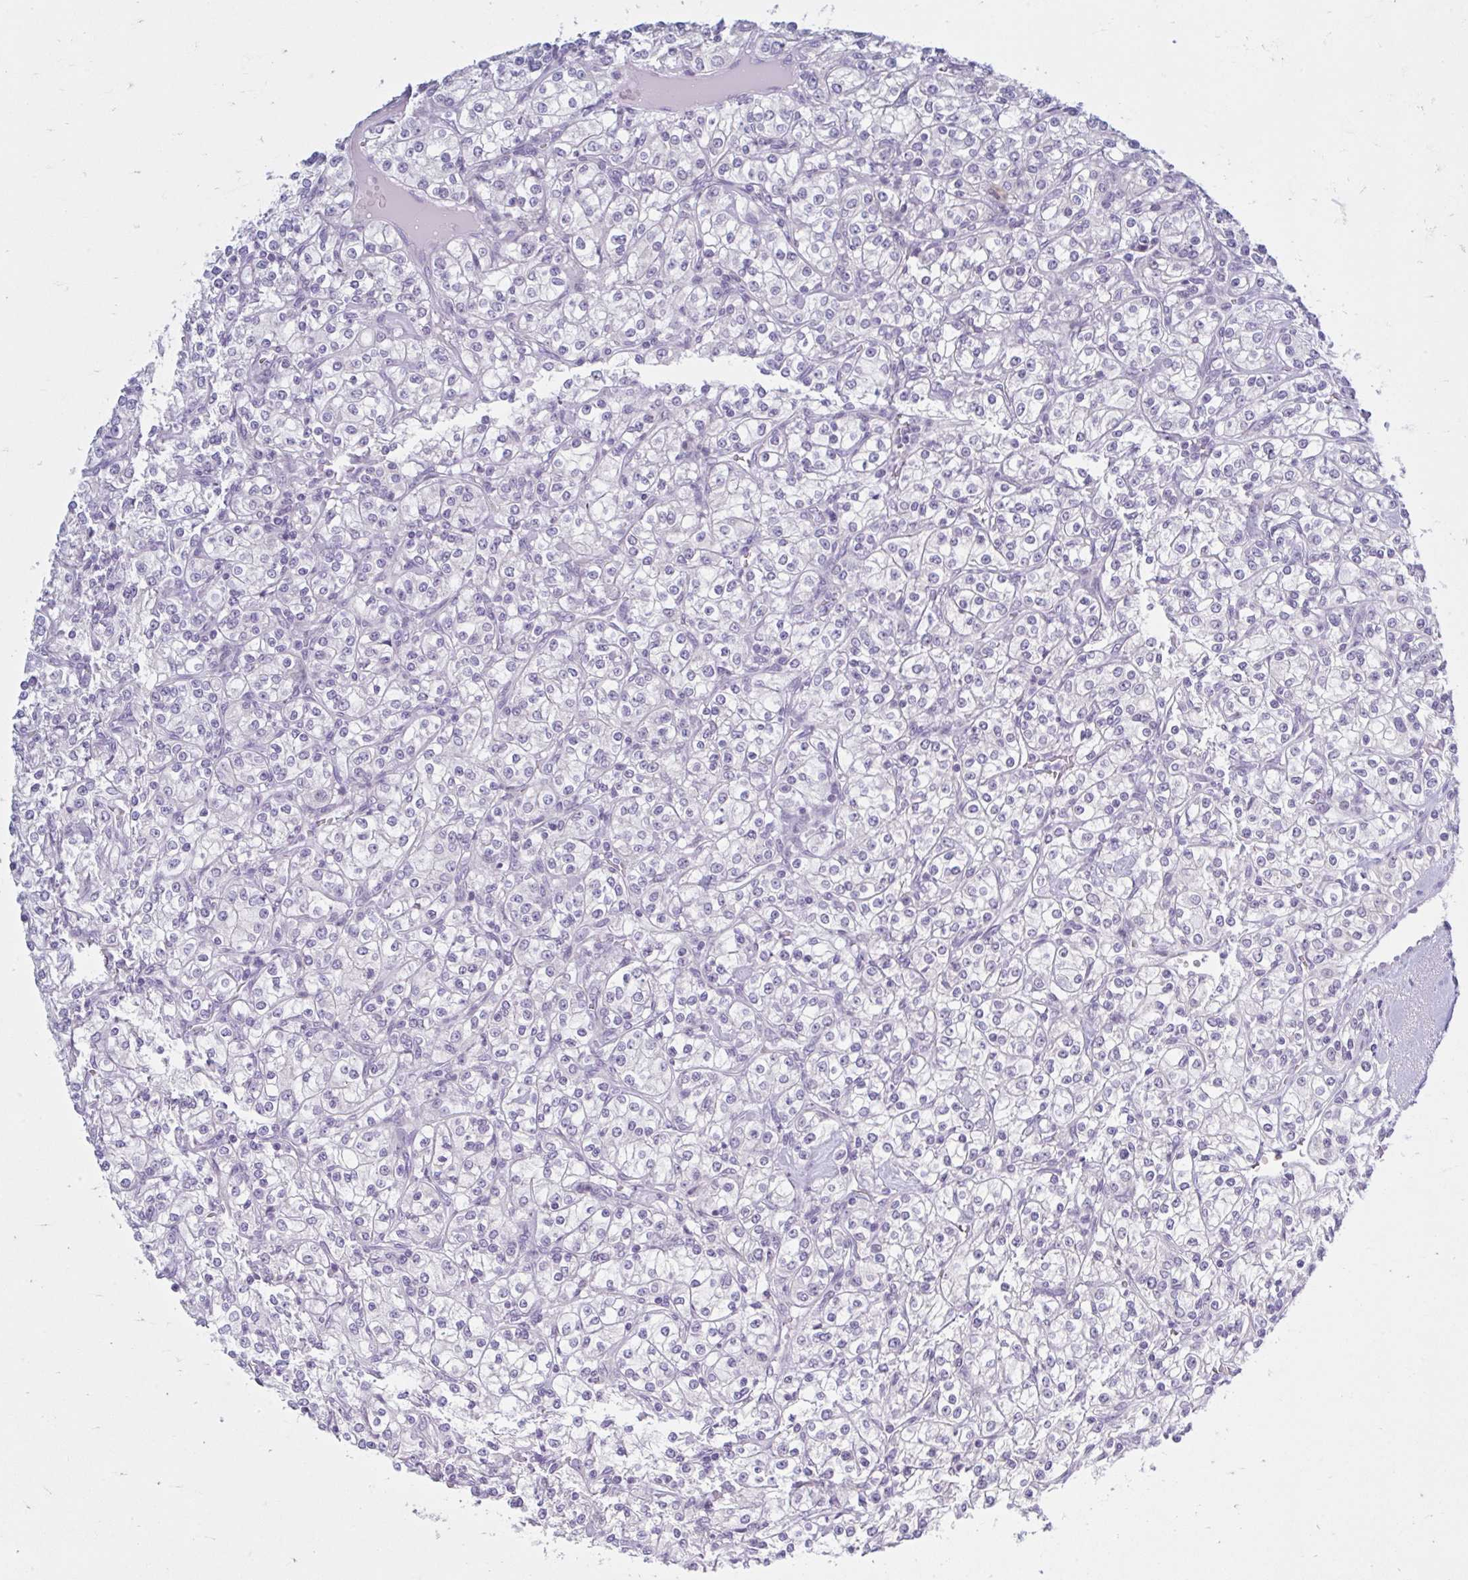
{"staining": {"intensity": "negative", "quantity": "none", "location": "none"}, "tissue": "renal cancer", "cell_type": "Tumor cells", "image_type": "cancer", "snomed": [{"axis": "morphology", "description": "Adenocarcinoma, NOS"}, {"axis": "topography", "description": "Kidney"}], "caption": "Immunohistochemical staining of adenocarcinoma (renal) exhibits no significant staining in tumor cells.", "gene": "FAM153A", "patient": {"sex": "male", "age": 77}}